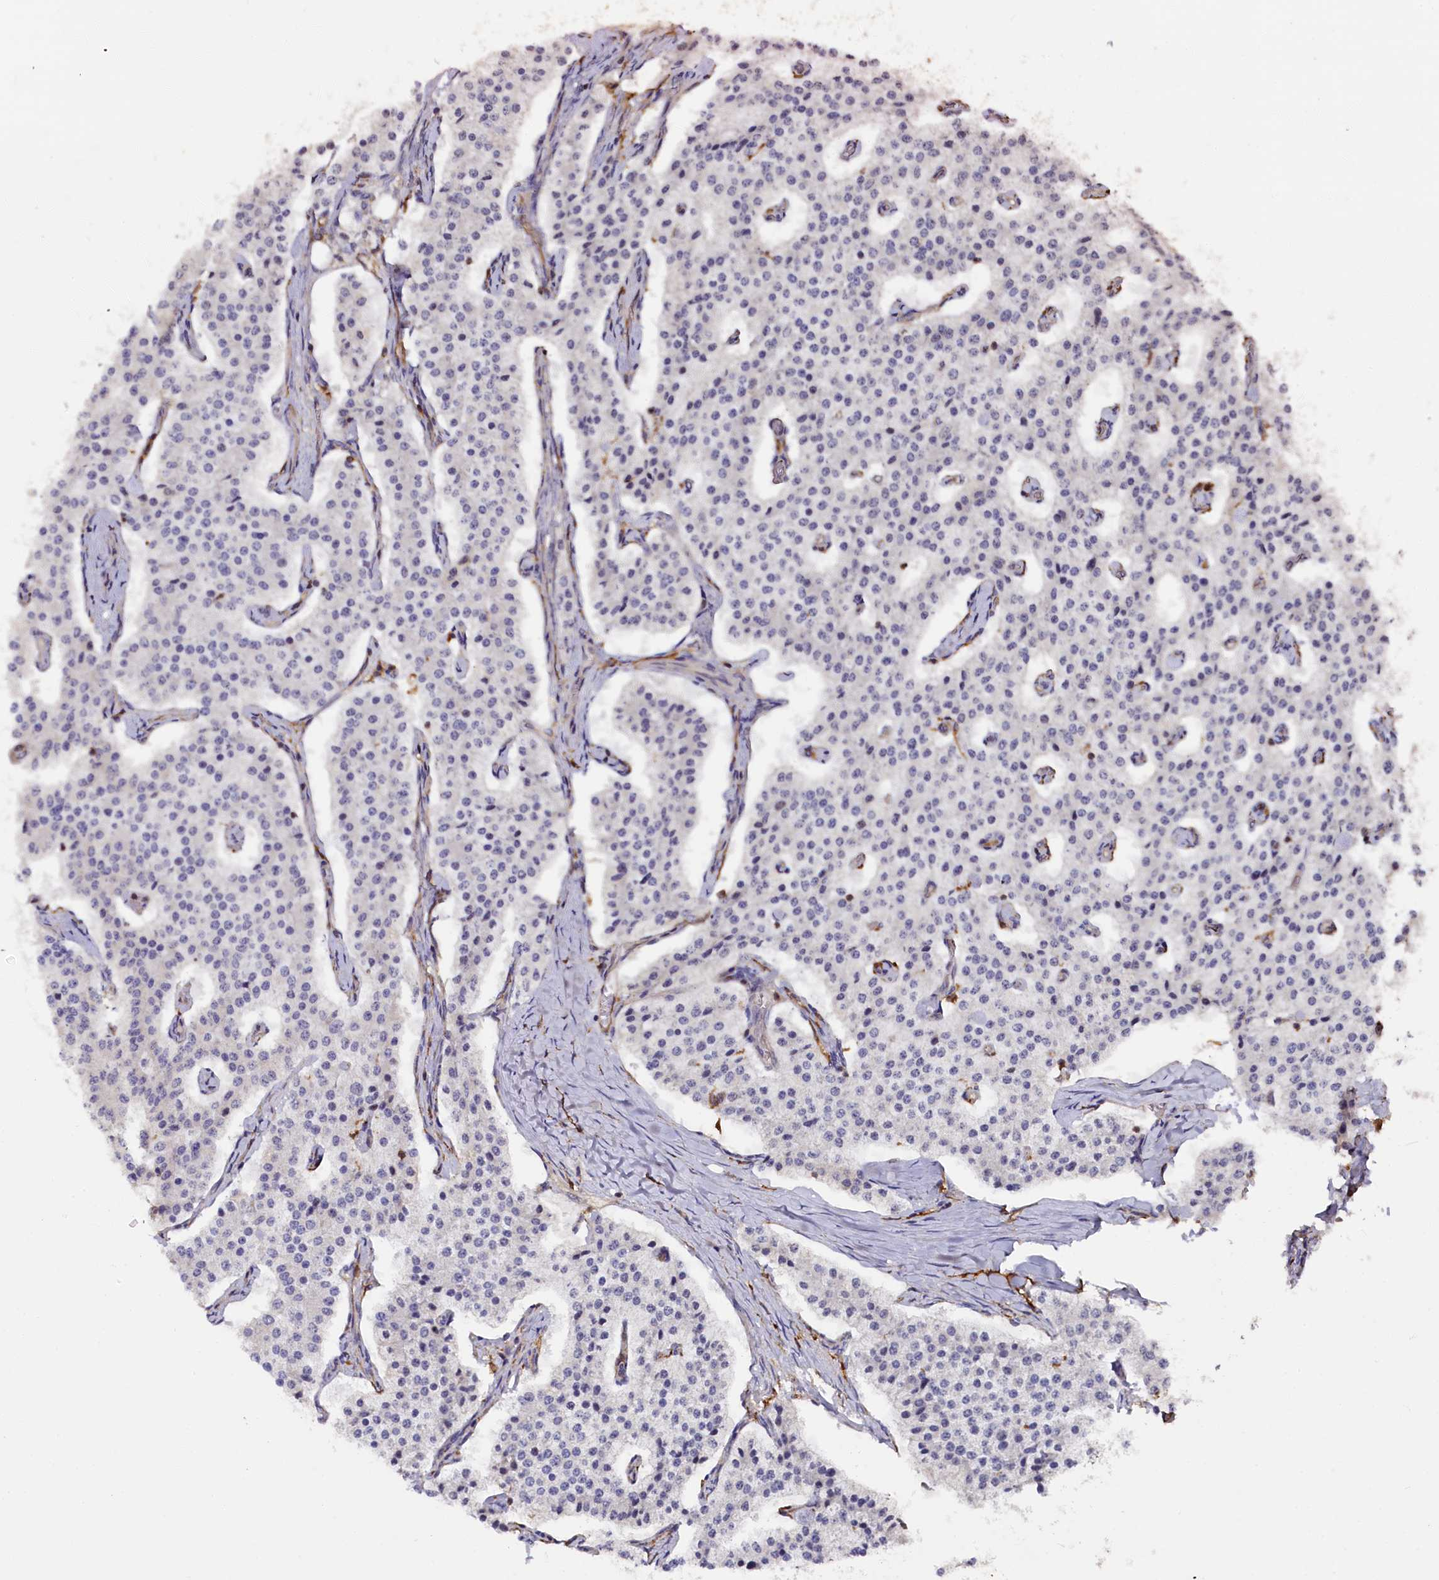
{"staining": {"intensity": "negative", "quantity": "none", "location": "none"}, "tissue": "carcinoid", "cell_type": "Tumor cells", "image_type": "cancer", "snomed": [{"axis": "morphology", "description": "Carcinoid, malignant, NOS"}, {"axis": "topography", "description": "Colon"}], "caption": "There is no significant staining in tumor cells of carcinoid.", "gene": "PLEKHO2", "patient": {"sex": "female", "age": 52}}